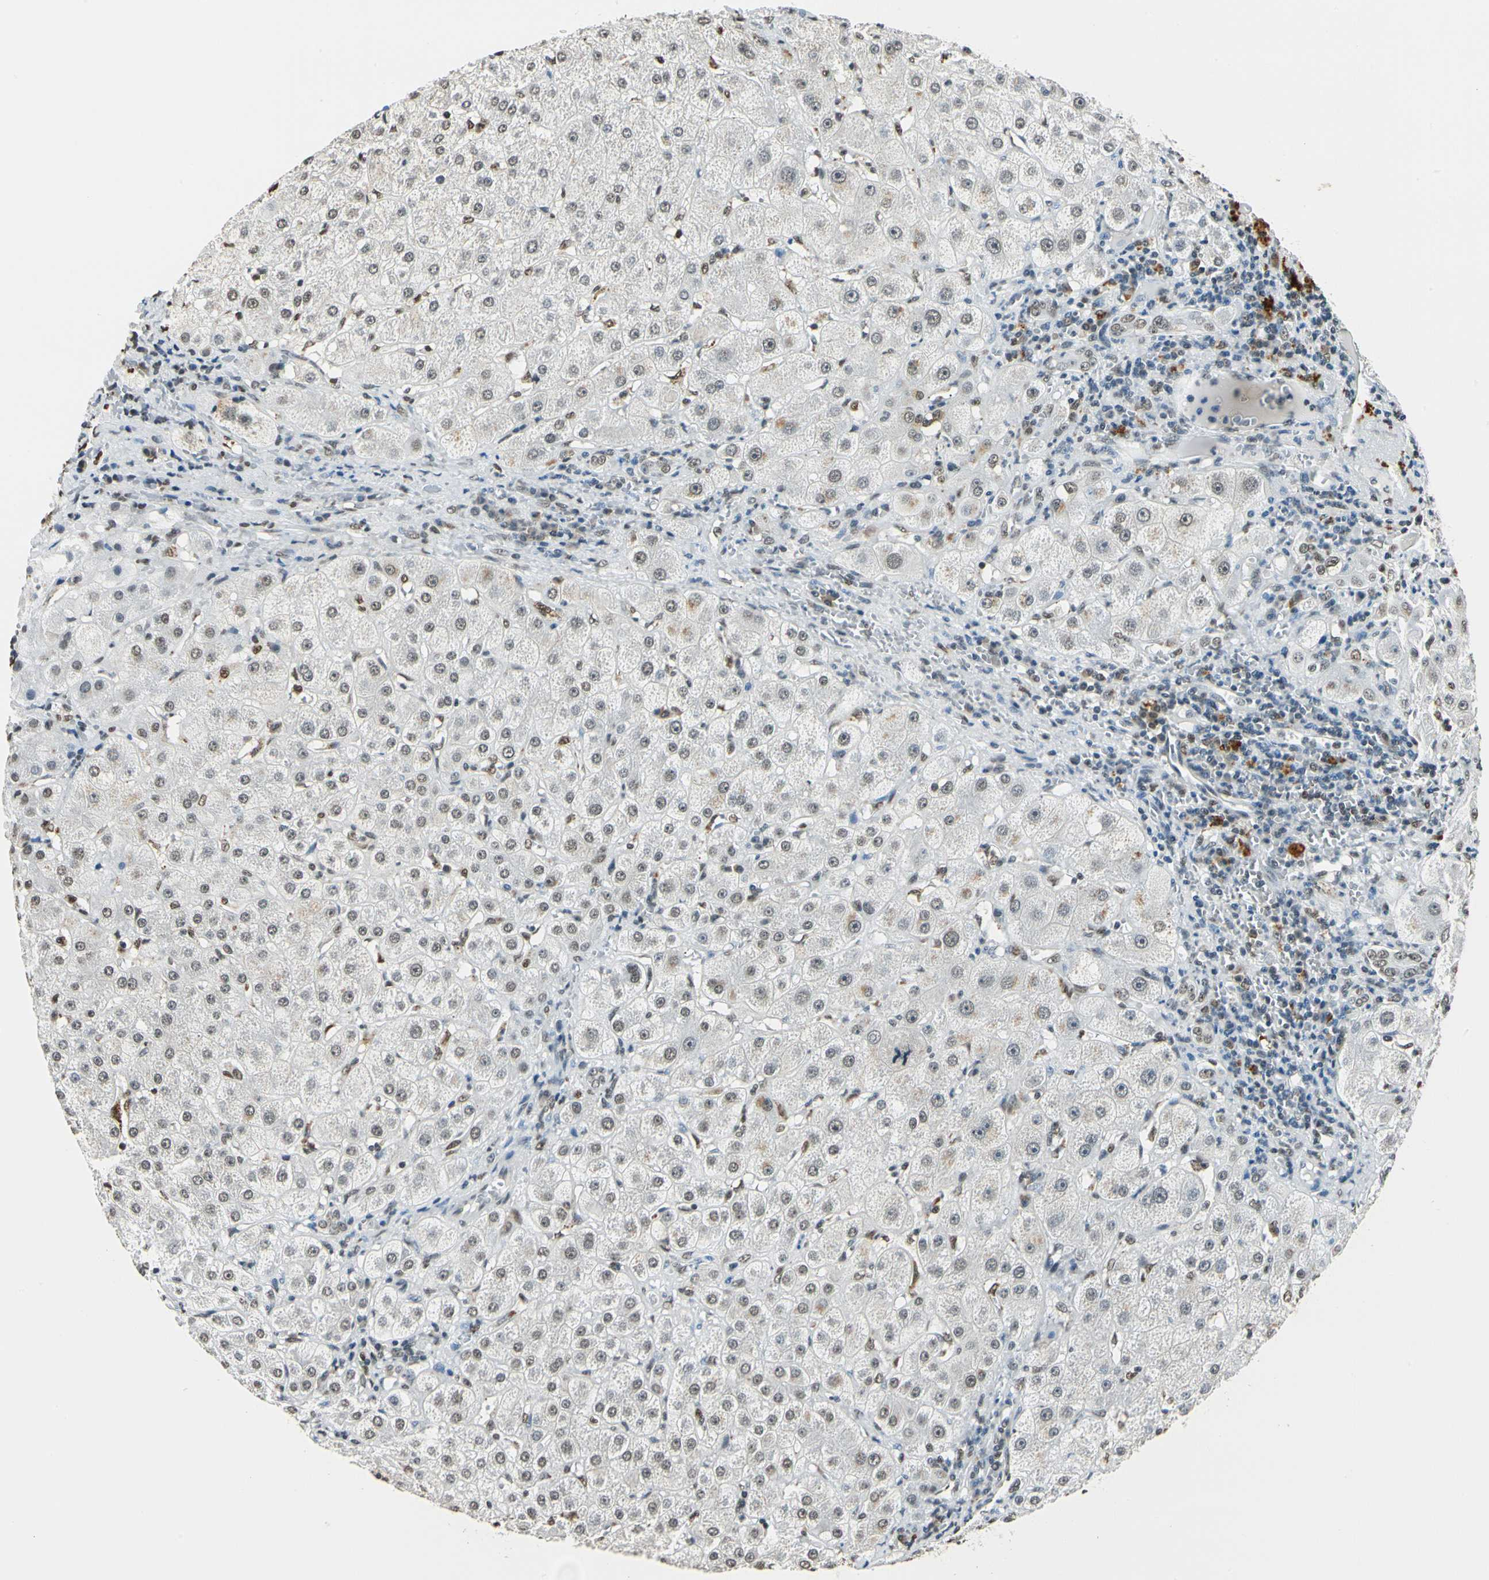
{"staining": {"intensity": "negative", "quantity": "none", "location": "none"}, "tissue": "liver", "cell_type": "Cholangiocytes", "image_type": "normal", "snomed": [{"axis": "morphology", "description": "Normal tissue, NOS"}, {"axis": "topography", "description": "Liver"}], "caption": "A micrograph of human liver is negative for staining in cholangiocytes.", "gene": "FANCG", "patient": {"sex": "female", "age": 79}}